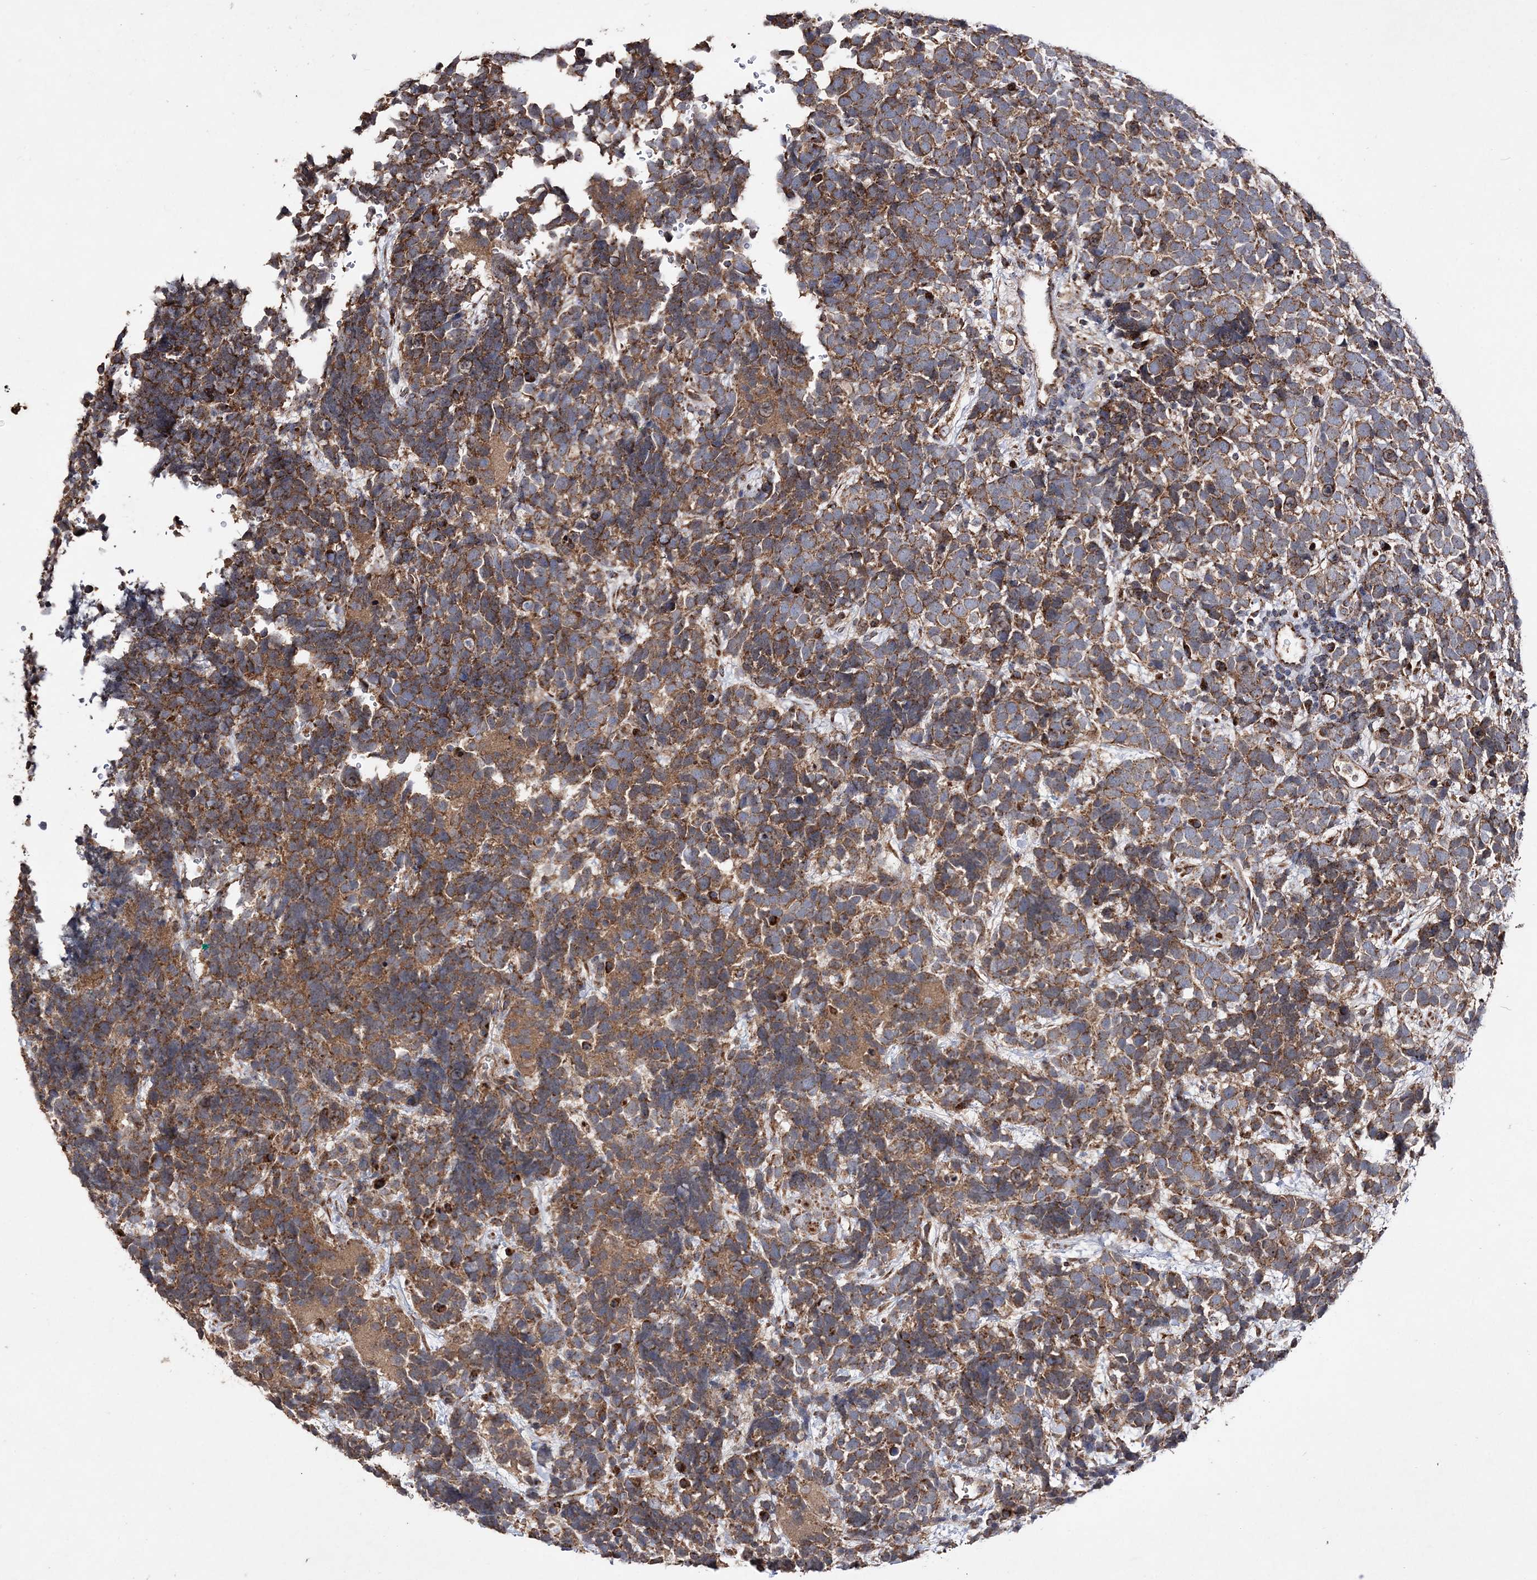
{"staining": {"intensity": "moderate", "quantity": ">75%", "location": "cytoplasmic/membranous"}, "tissue": "urothelial cancer", "cell_type": "Tumor cells", "image_type": "cancer", "snomed": [{"axis": "morphology", "description": "Urothelial carcinoma, High grade"}, {"axis": "topography", "description": "Urinary bladder"}], "caption": "This photomicrograph shows urothelial carcinoma (high-grade) stained with IHC to label a protein in brown. The cytoplasmic/membranous of tumor cells show moderate positivity for the protein. Nuclei are counter-stained blue.", "gene": "POC5", "patient": {"sex": "female", "age": 82}}